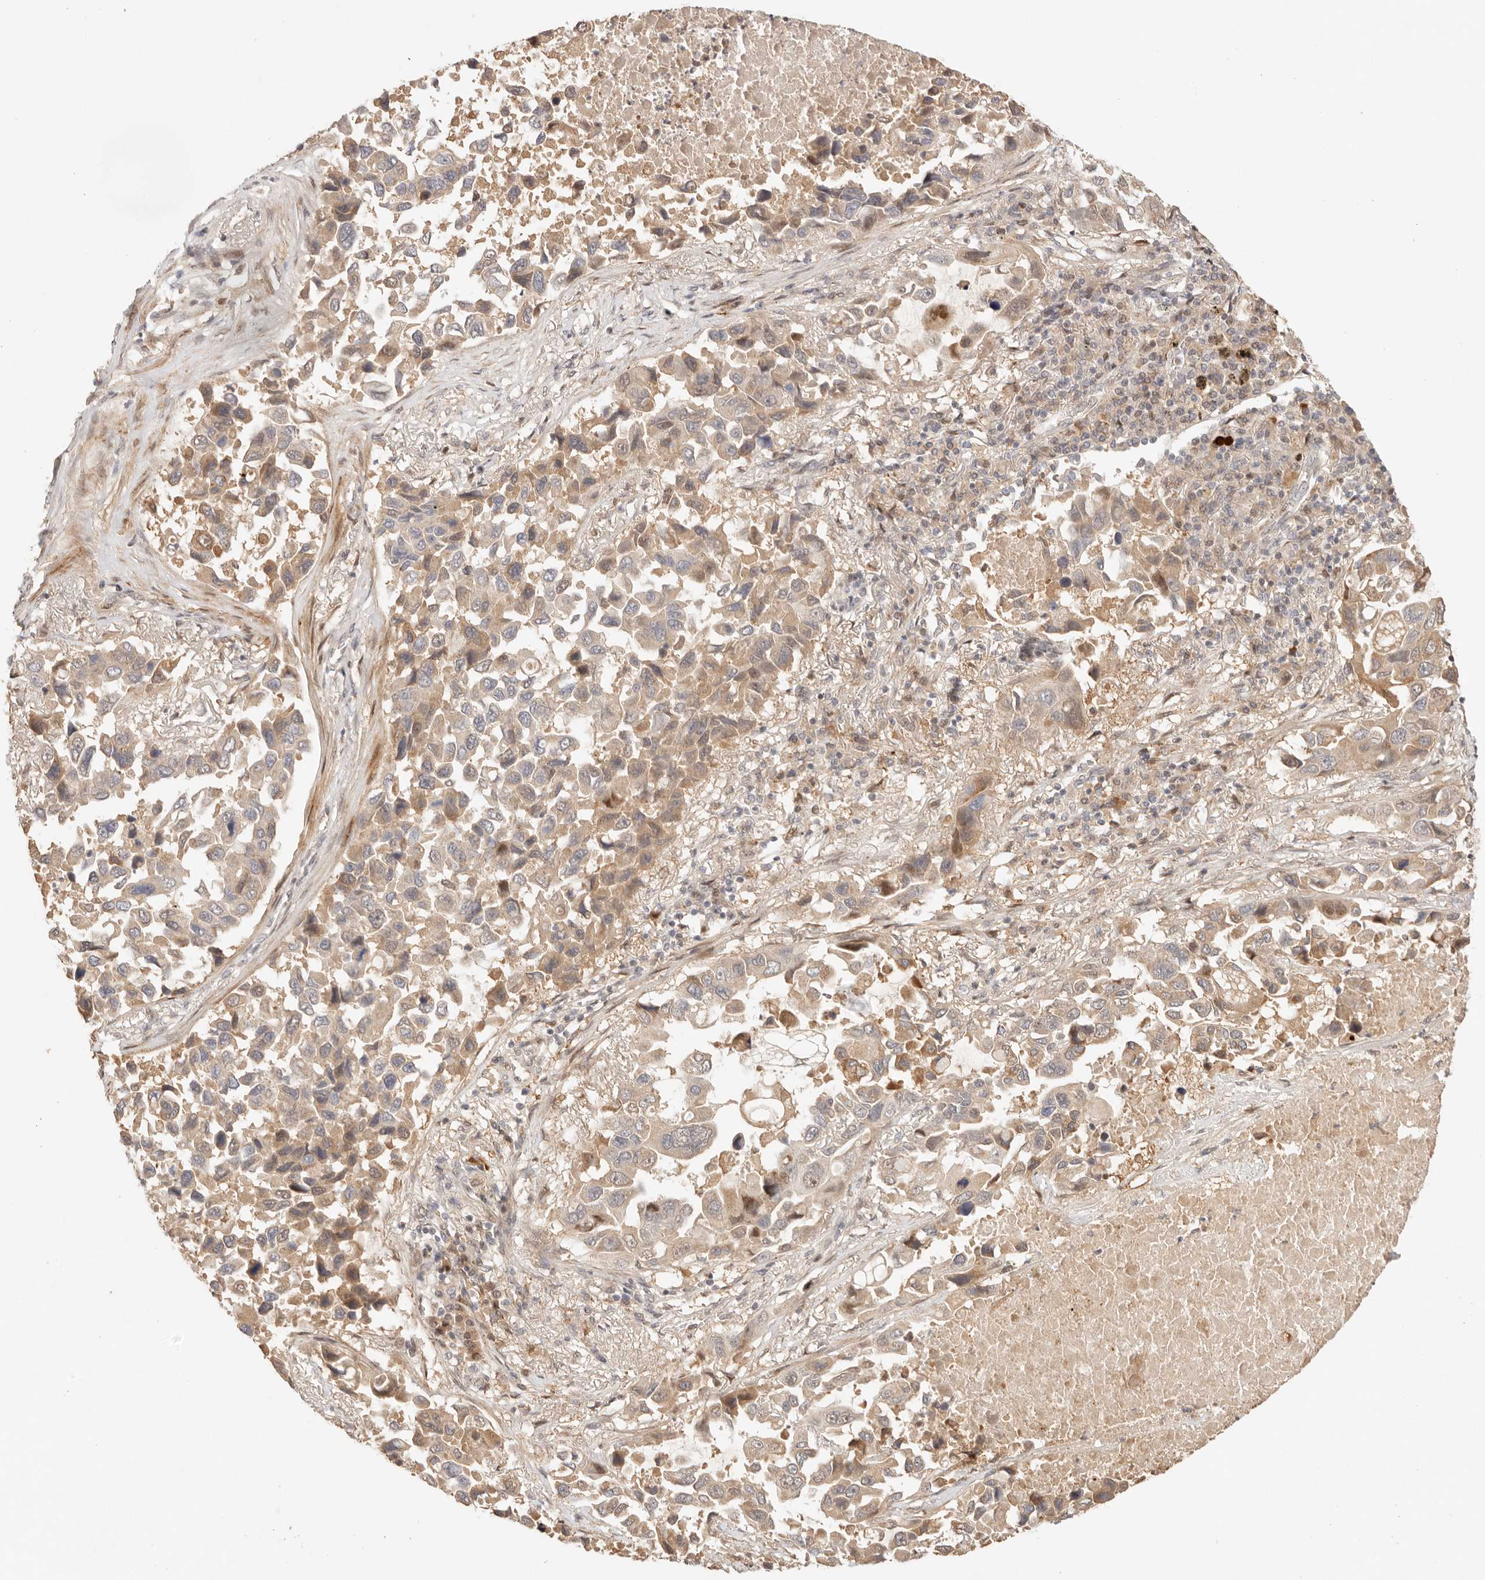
{"staining": {"intensity": "weak", "quantity": ">75%", "location": "cytoplasmic/membranous"}, "tissue": "lung cancer", "cell_type": "Tumor cells", "image_type": "cancer", "snomed": [{"axis": "morphology", "description": "Adenocarcinoma, NOS"}, {"axis": "topography", "description": "Lung"}], "caption": "There is low levels of weak cytoplasmic/membranous positivity in tumor cells of lung cancer (adenocarcinoma), as demonstrated by immunohistochemical staining (brown color).", "gene": "PHLDA3", "patient": {"sex": "male", "age": 64}}